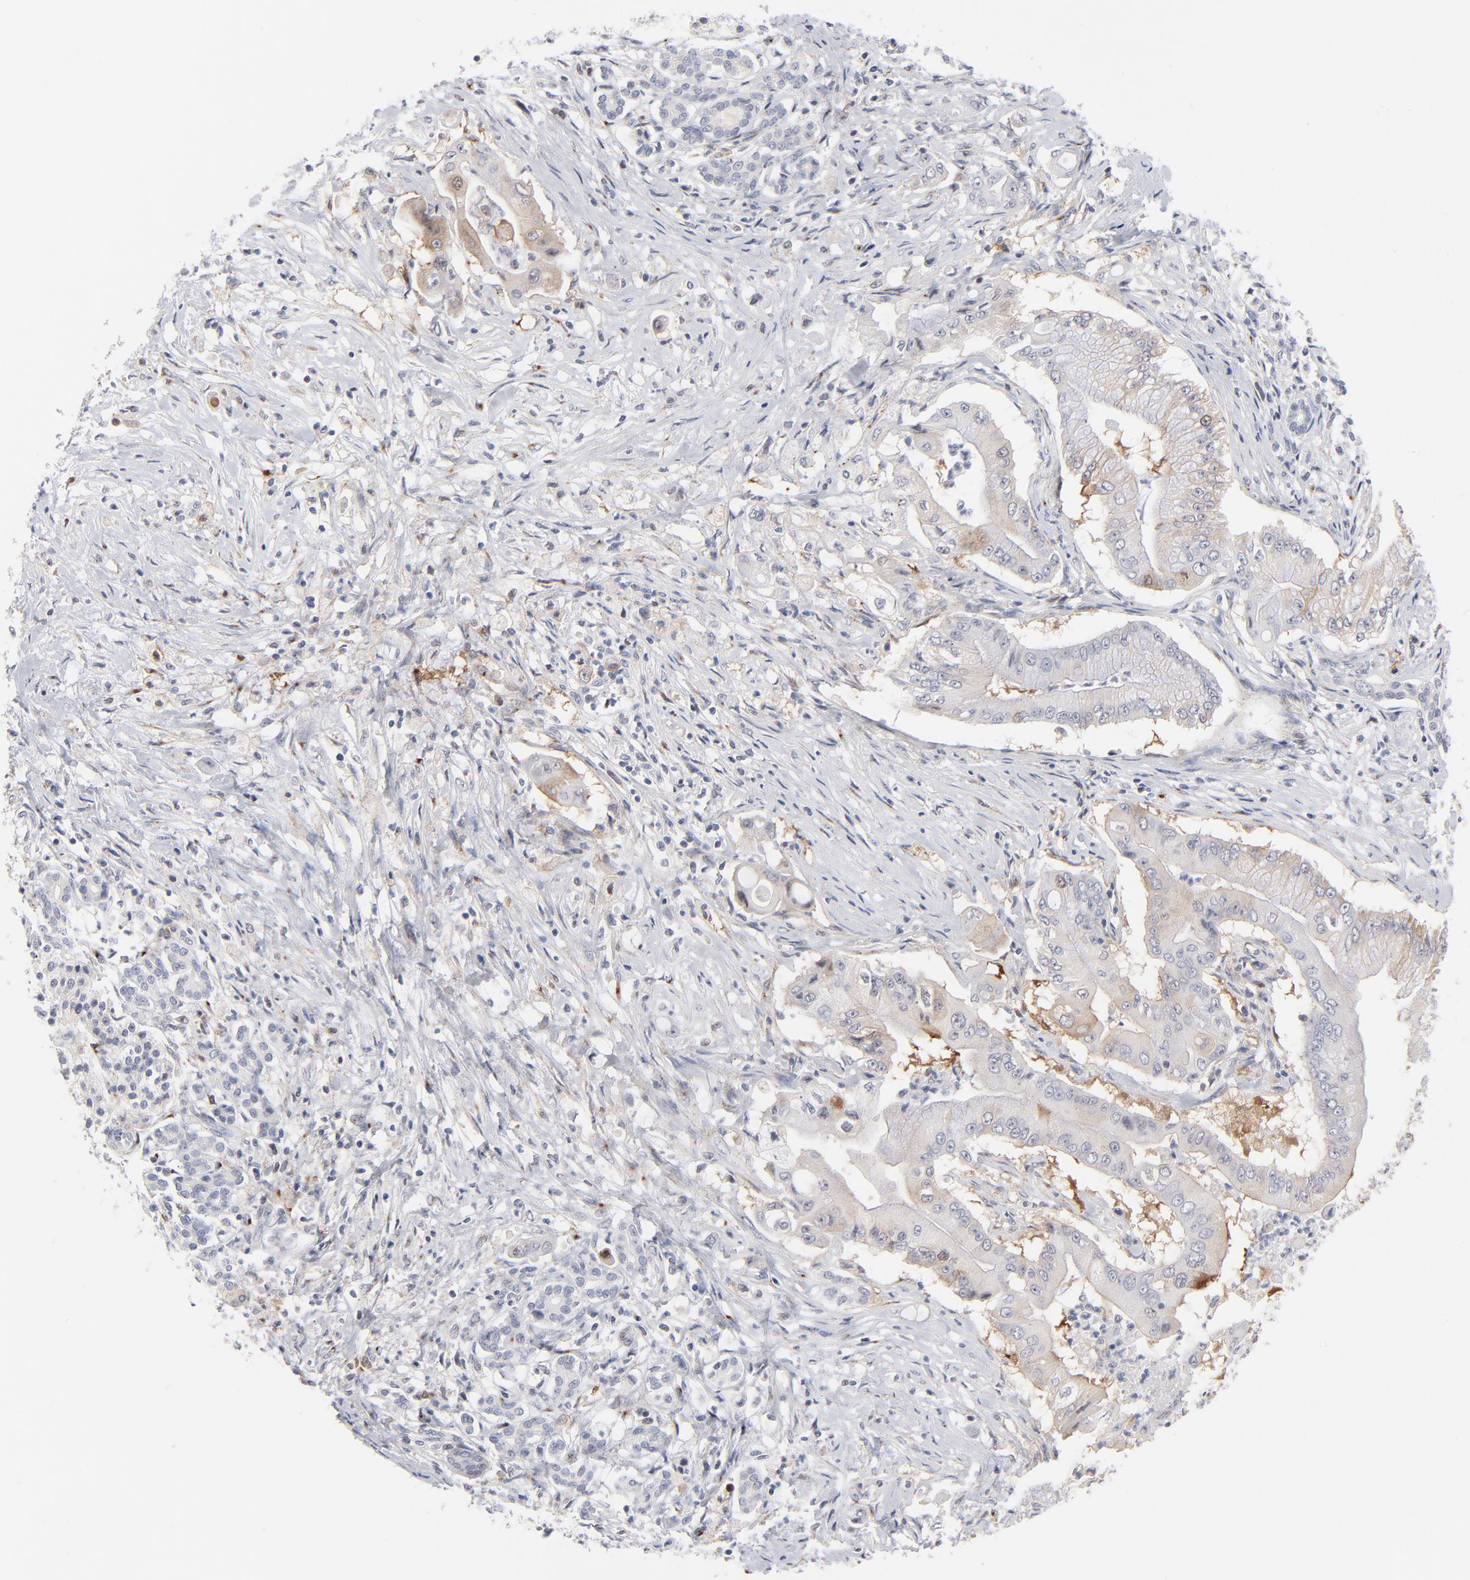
{"staining": {"intensity": "weak", "quantity": "<25%", "location": "cytoplasmic/membranous"}, "tissue": "pancreatic cancer", "cell_type": "Tumor cells", "image_type": "cancer", "snomed": [{"axis": "morphology", "description": "Adenocarcinoma, NOS"}, {"axis": "topography", "description": "Pancreas"}], "caption": "Immunohistochemistry (IHC) of pancreatic cancer reveals no staining in tumor cells.", "gene": "AURKA", "patient": {"sex": "male", "age": 62}}